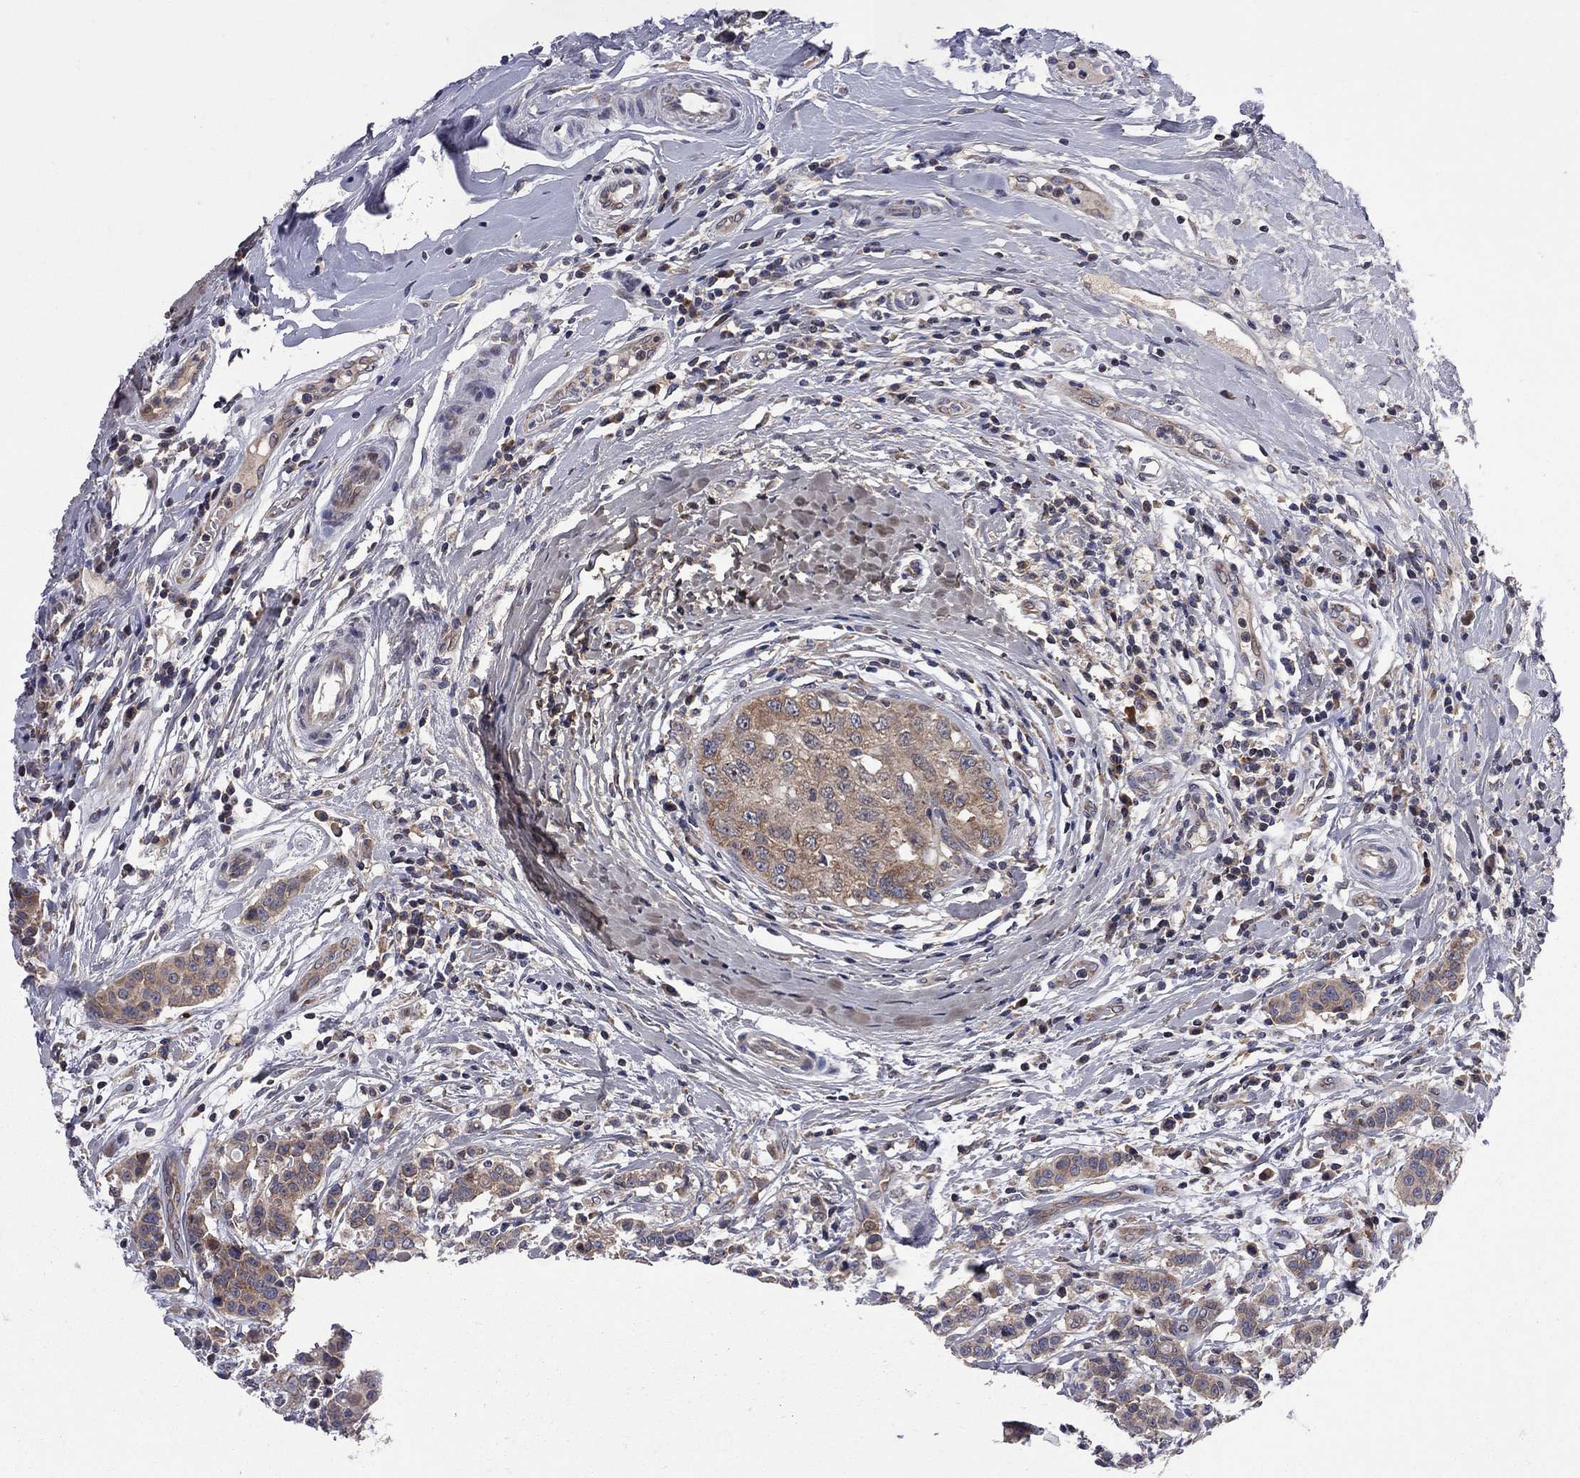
{"staining": {"intensity": "weak", "quantity": ">75%", "location": "cytoplasmic/membranous"}, "tissue": "breast cancer", "cell_type": "Tumor cells", "image_type": "cancer", "snomed": [{"axis": "morphology", "description": "Duct carcinoma"}, {"axis": "topography", "description": "Breast"}], "caption": "A histopathology image showing weak cytoplasmic/membranous expression in approximately >75% of tumor cells in intraductal carcinoma (breast), as visualized by brown immunohistochemical staining.", "gene": "CNOT11", "patient": {"sex": "female", "age": 27}}